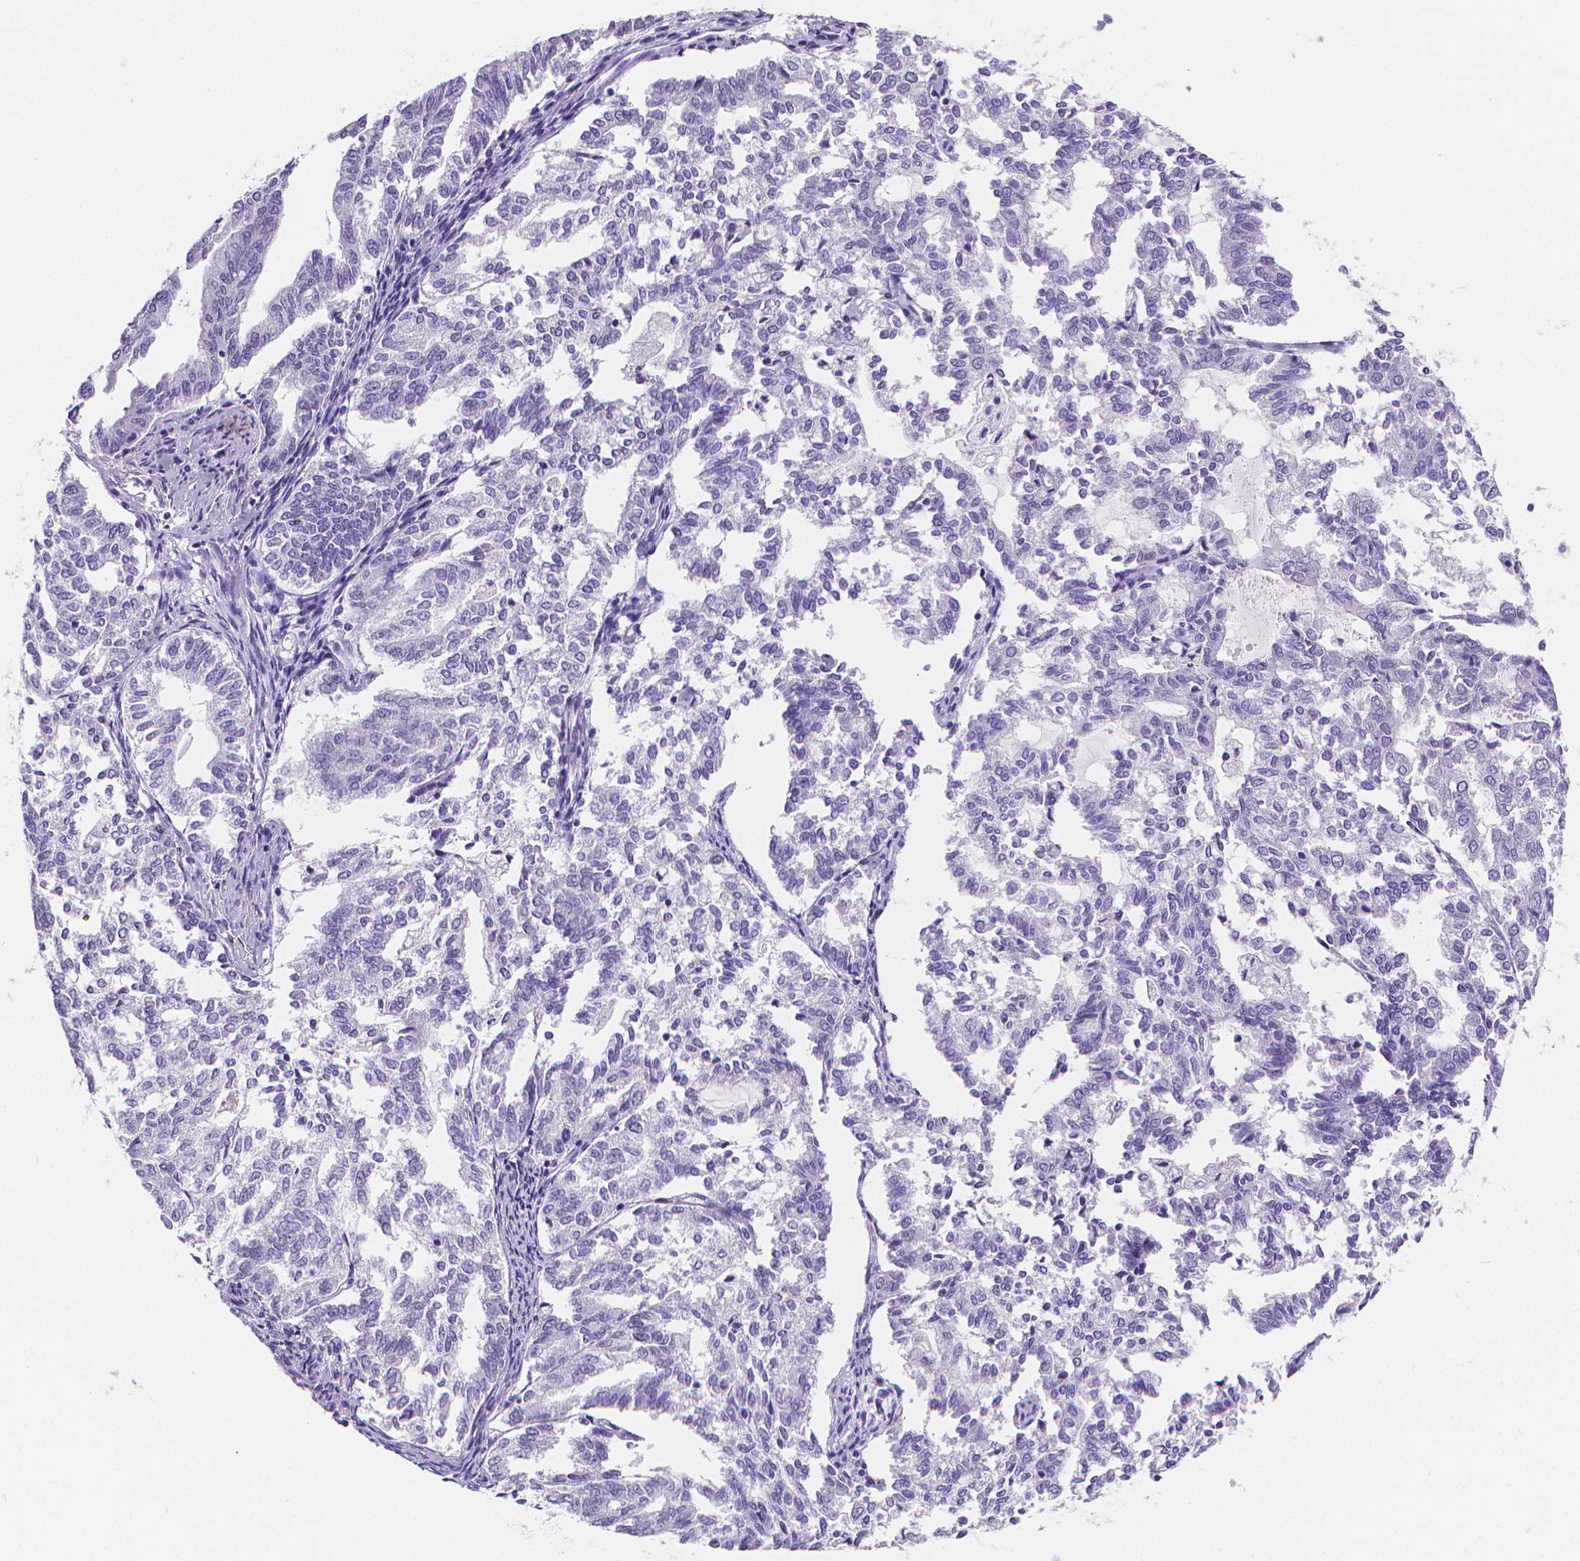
{"staining": {"intensity": "negative", "quantity": "none", "location": "none"}, "tissue": "endometrial cancer", "cell_type": "Tumor cells", "image_type": "cancer", "snomed": [{"axis": "morphology", "description": "Adenocarcinoma, NOS"}, {"axis": "topography", "description": "Endometrium"}], "caption": "A high-resolution micrograph shows immunohistochemistry (IHC) staining of endometrial adenocarcinoma, which displays no significant staining in tumor cells.", "gene": "MEF2C", "patient": {"sex": "female", "age": 79}}